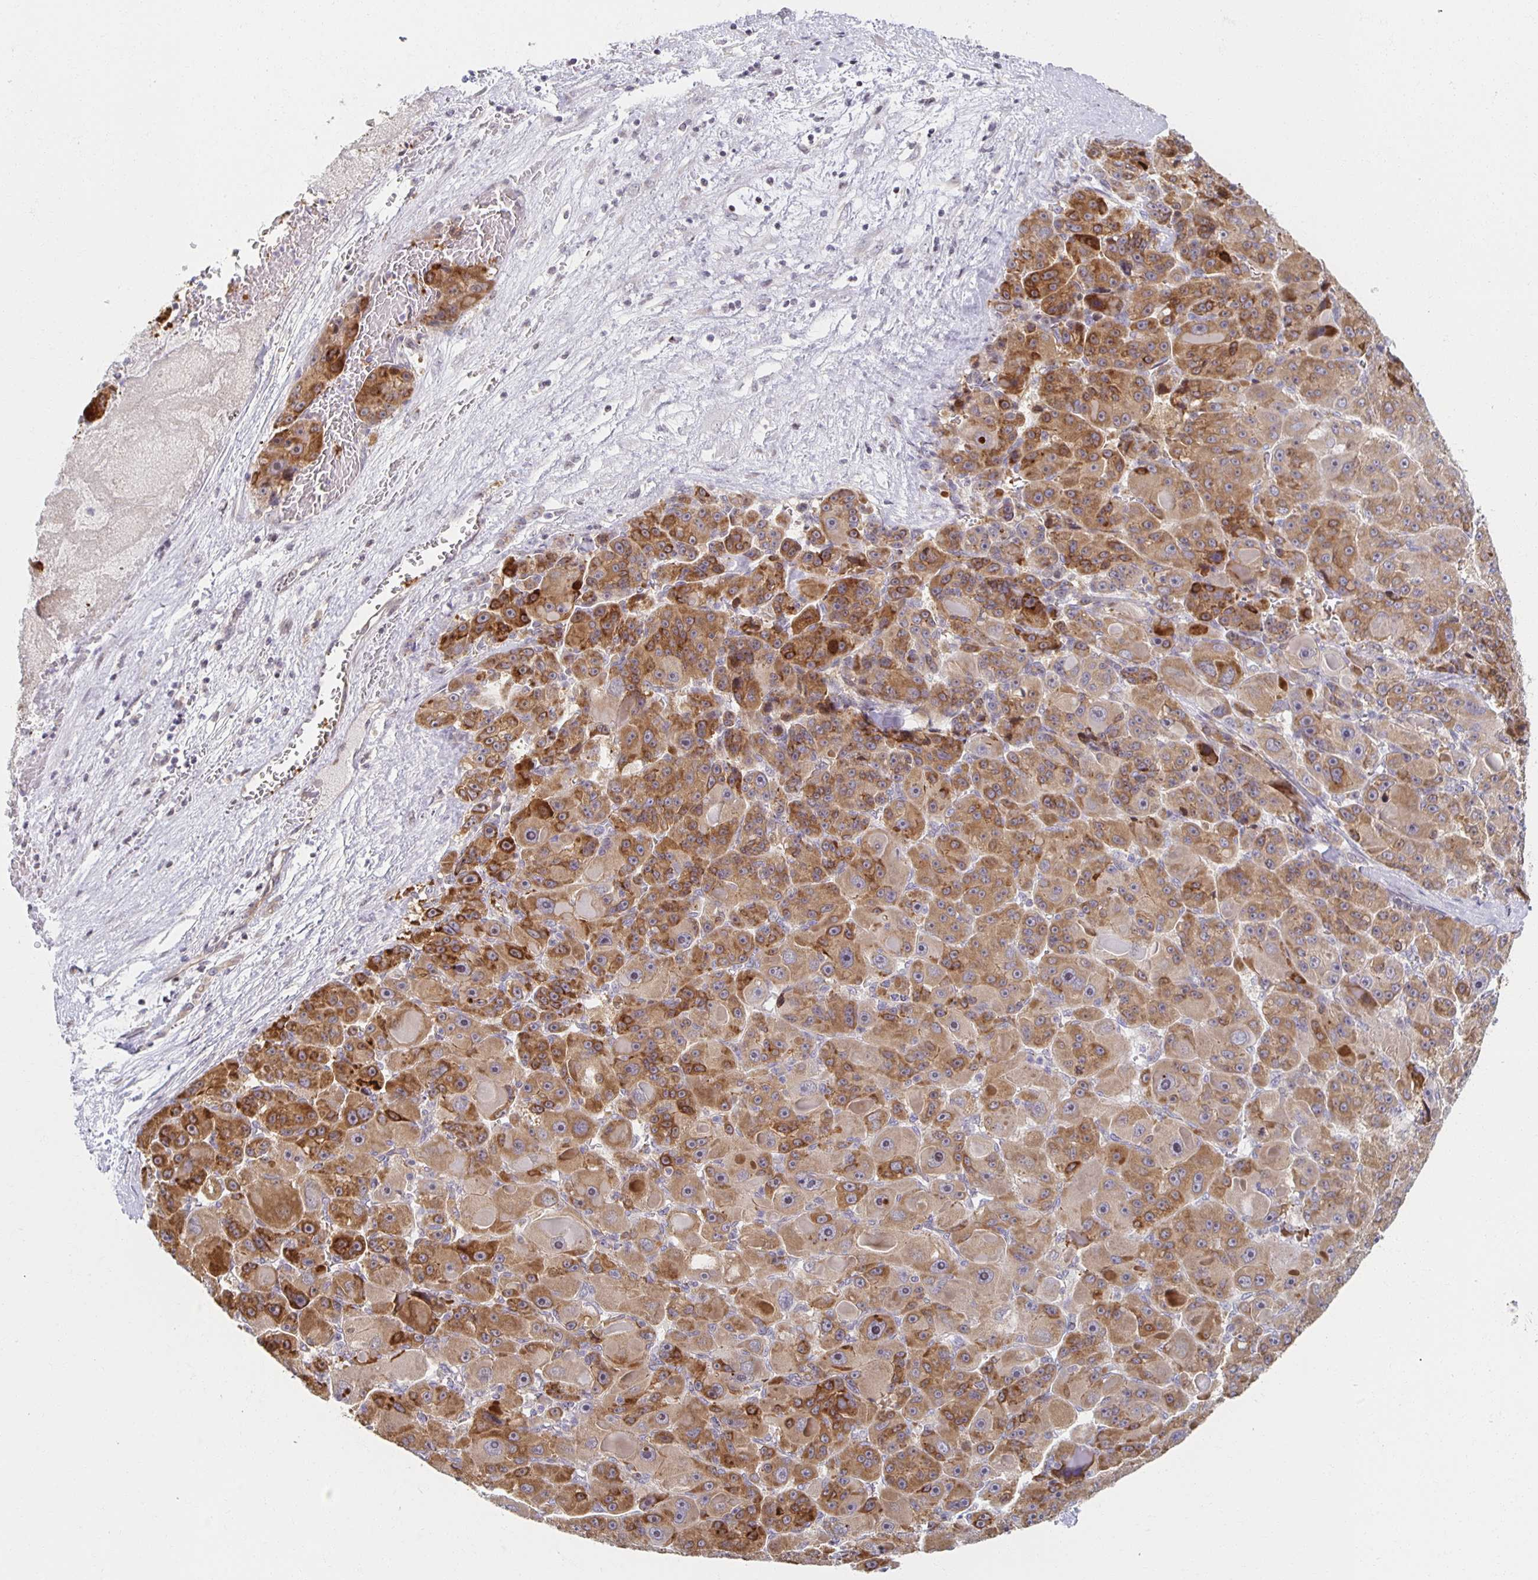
{"staining": {"intensity": "moderate", "quantity": ">75%", "location": "cytoplasmic/membranous,nuclear"}, "tissue": "liver cancer", "cell_type": "Tumor cells", "image_type": "cancer", "snomed": [{"axis": "morphology", "description": "Carcinoma, Hepatocellular, NOS"}, {"axis": "topography", "description": "Liver"}], "caption": "Immunohistochemistry (IHC) photomicrograph of neoplastic tissue: human liver cancer (hepatocellular carcinoma) stained using immunohistochemistry displays medium levels of moderate protein expression localized specifically in the cytoplasmic/membranous and nuclear of tumor cells, appearing as a cytoplasmic/membranous and nuclear brown color.", "gene": "HCFC1R1", "patient": {"sex": "male", "age": 76}}